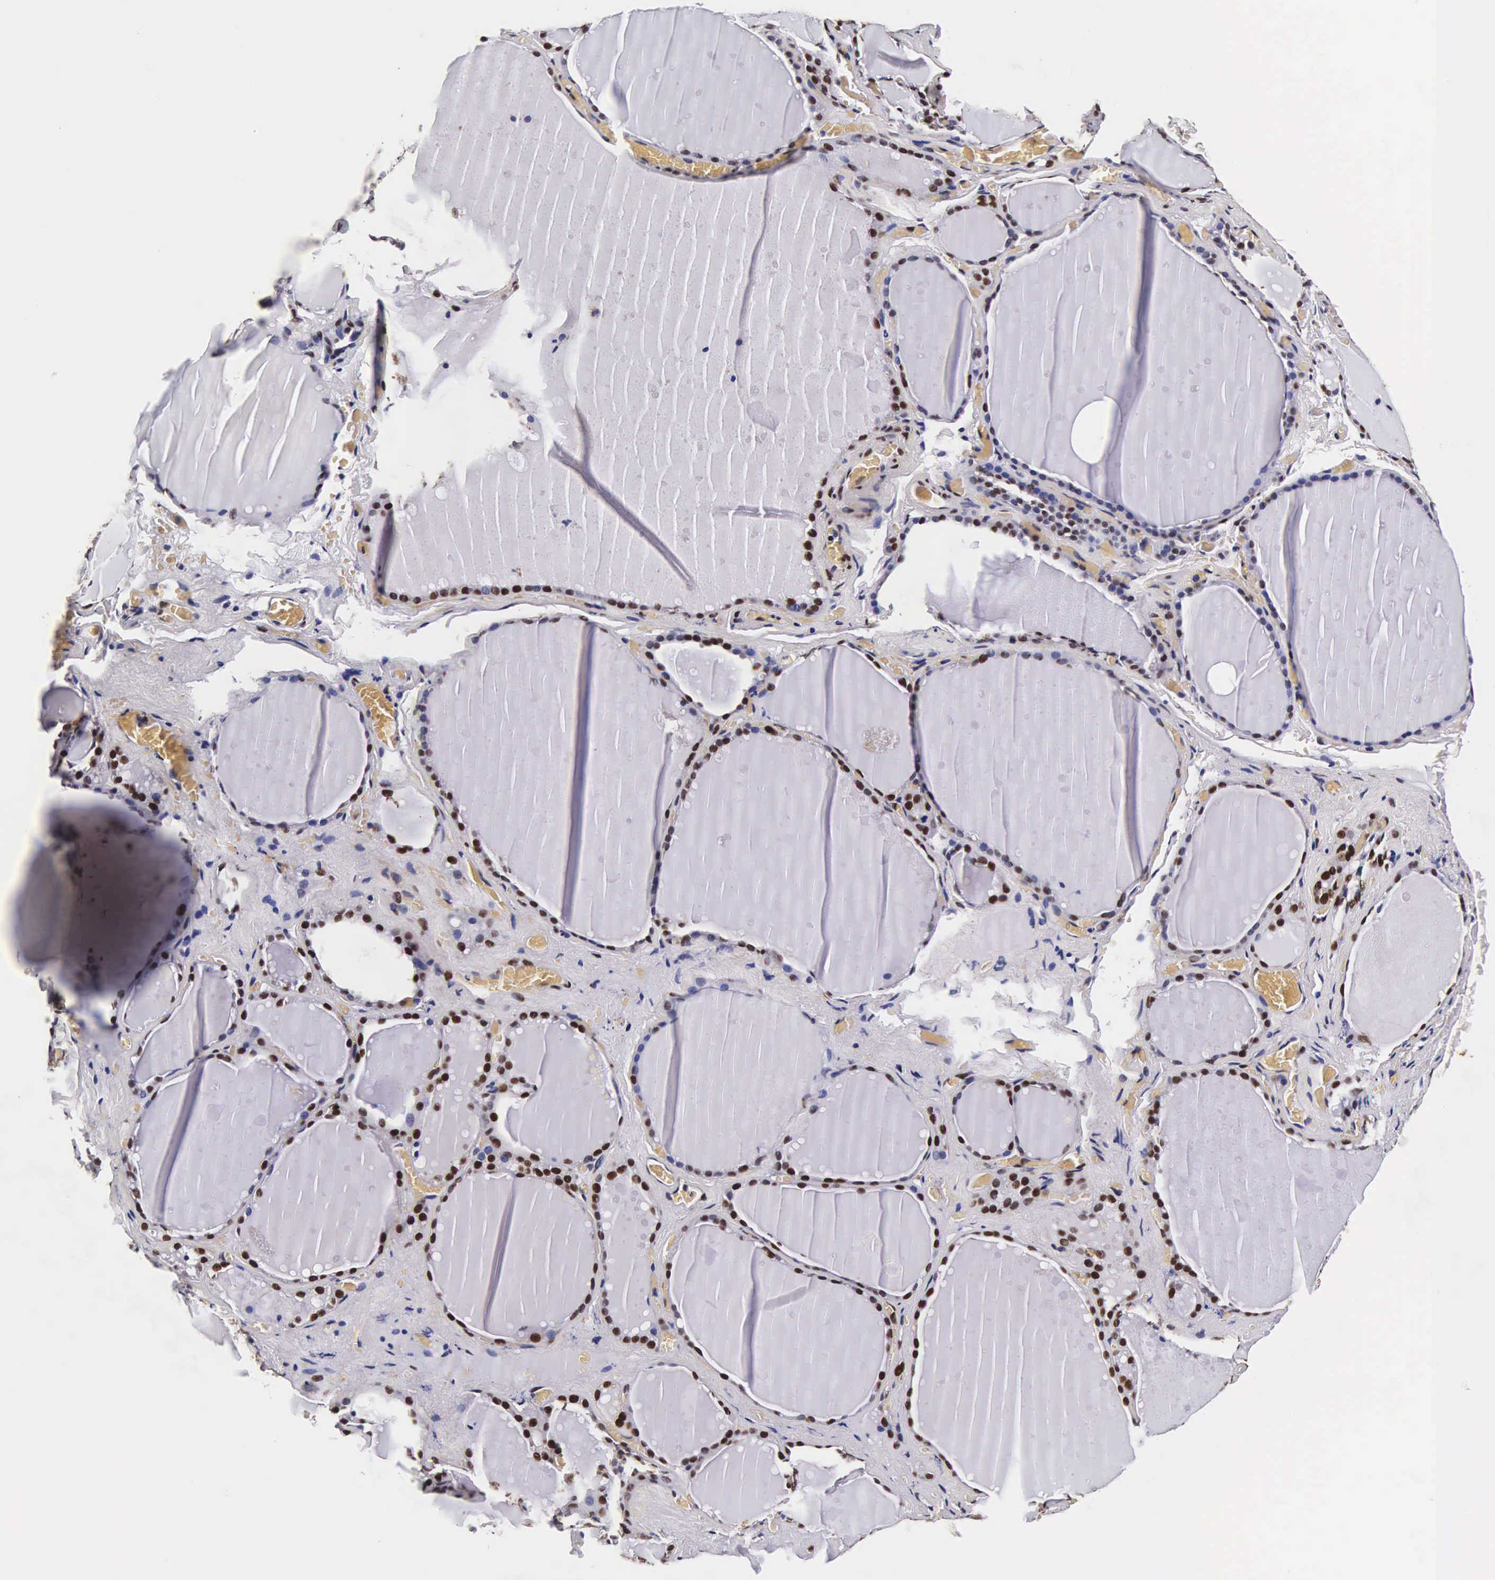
{"staining": {"intensity": "moderate", "quantity": "25%-75%", "location": "nuclear"}, "tissue": "thyroid gland", "cell_type": "Glandular cells", "image_type": "normal", "snomed": [{"axis": "morphology", "description": "Normal tissue, NOS"}, {"axis": "topography", "description": "Thyroid gland"}], "caption": "This image demonstrates immunohistochemistry staining of benign thyroid gland, with medium moderate nuclear expression in approximately 25%-75% of glandular cells.", "gene": "BCL2L2", "patient": {"sex": "male", "age": 76}}